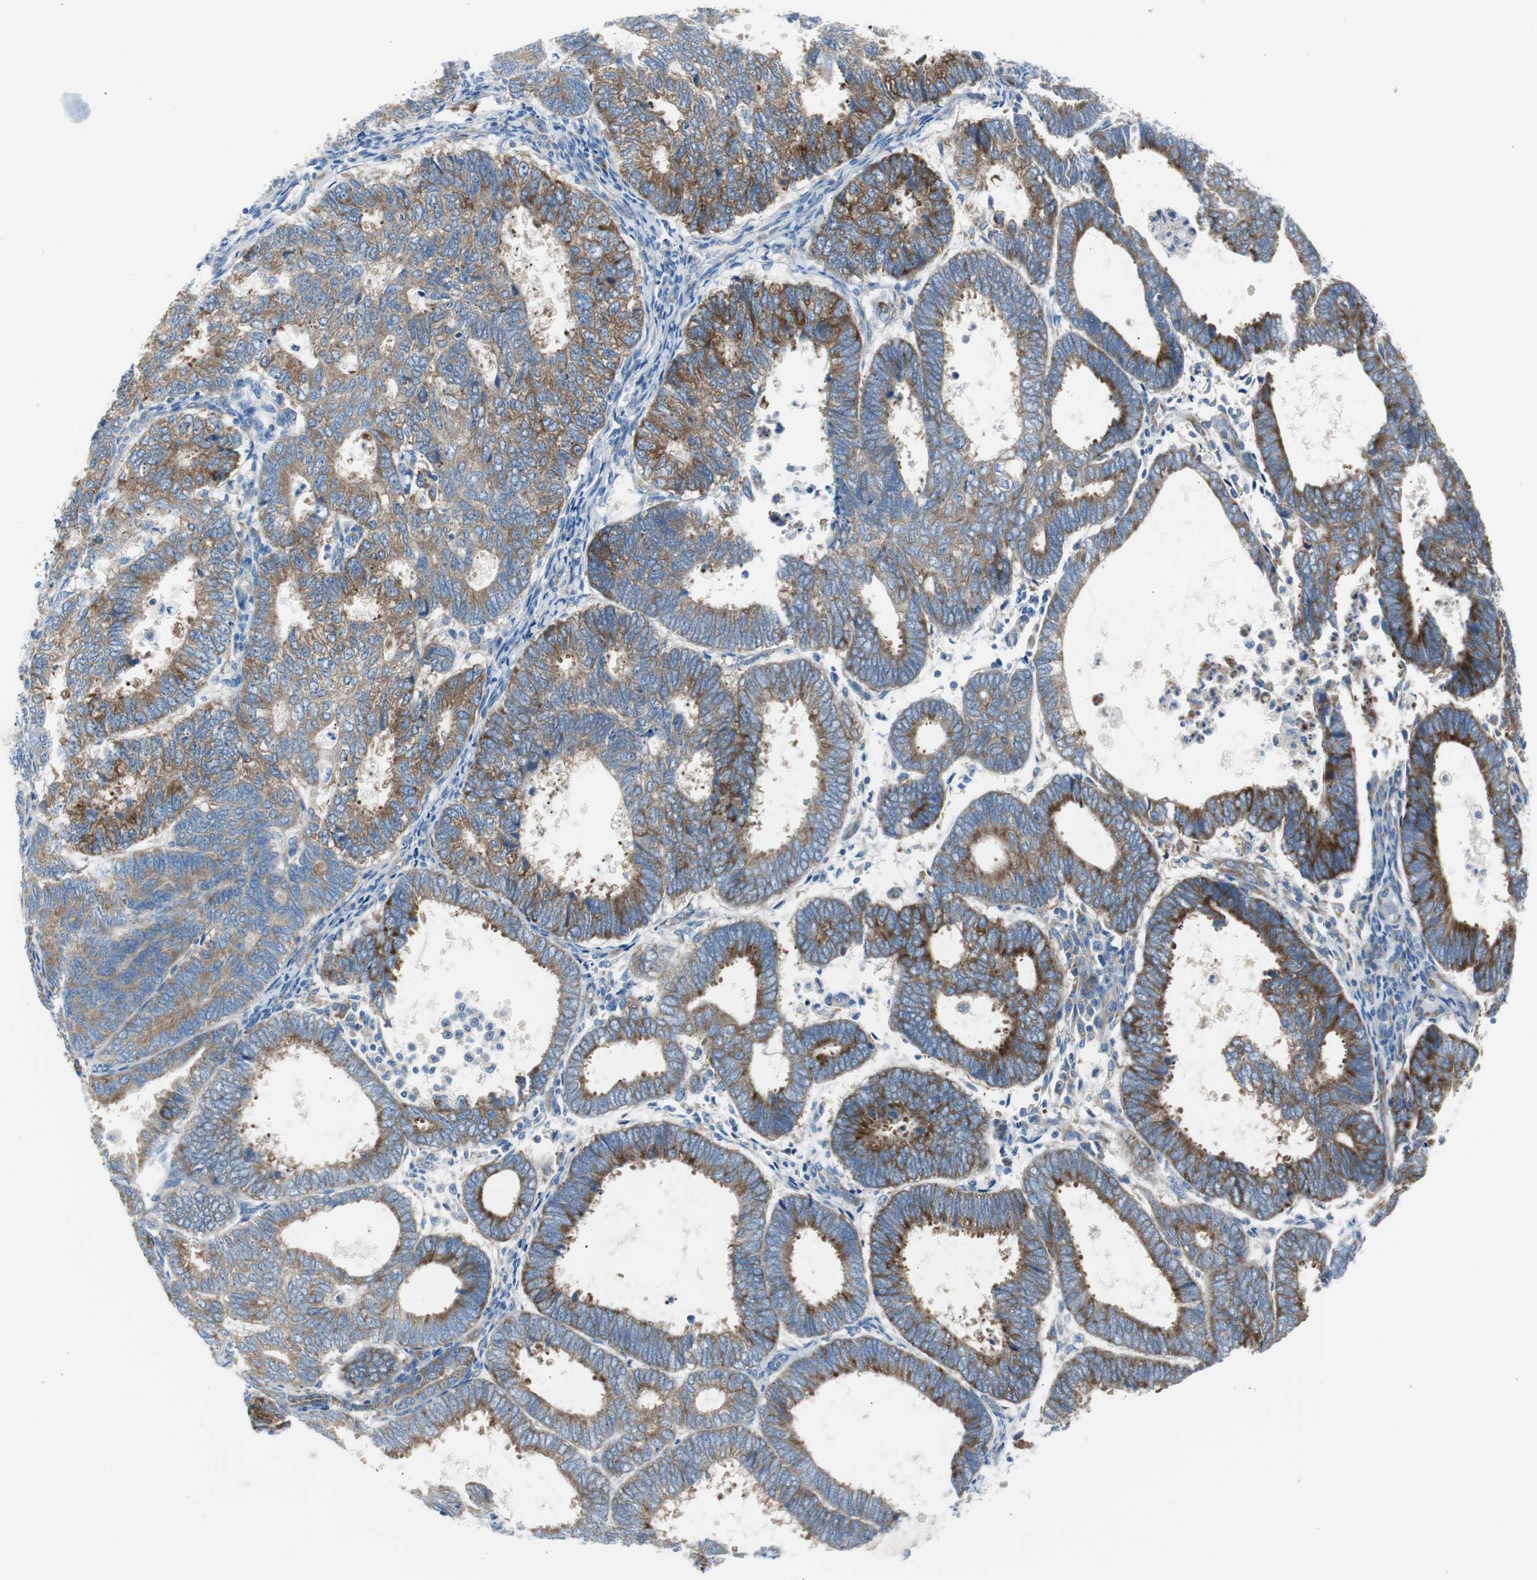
{"staining": {"intensity": "moderate", "quantity": ">75%", "location": "cytoplasmic/membranous"}, "tissue": "endometrial cancer", "cell_type": "Tumor cells", "image_type": "cancer", "snomed": [{"axis": "morphology", "description": "Adenocarcinoma, NOS"}, {"axis": "topography", "description": "Uterus"}], "caption": "A histopathology image showing moderate cytoplasmic/membranous positivity in approximately >75% of tumor cells in endometrial cancer (adenocarcinoma), as visualized by brown immunohistochemical staining.", "gene": "RPS12", "patient": {"sex": "female", "age": 60}}